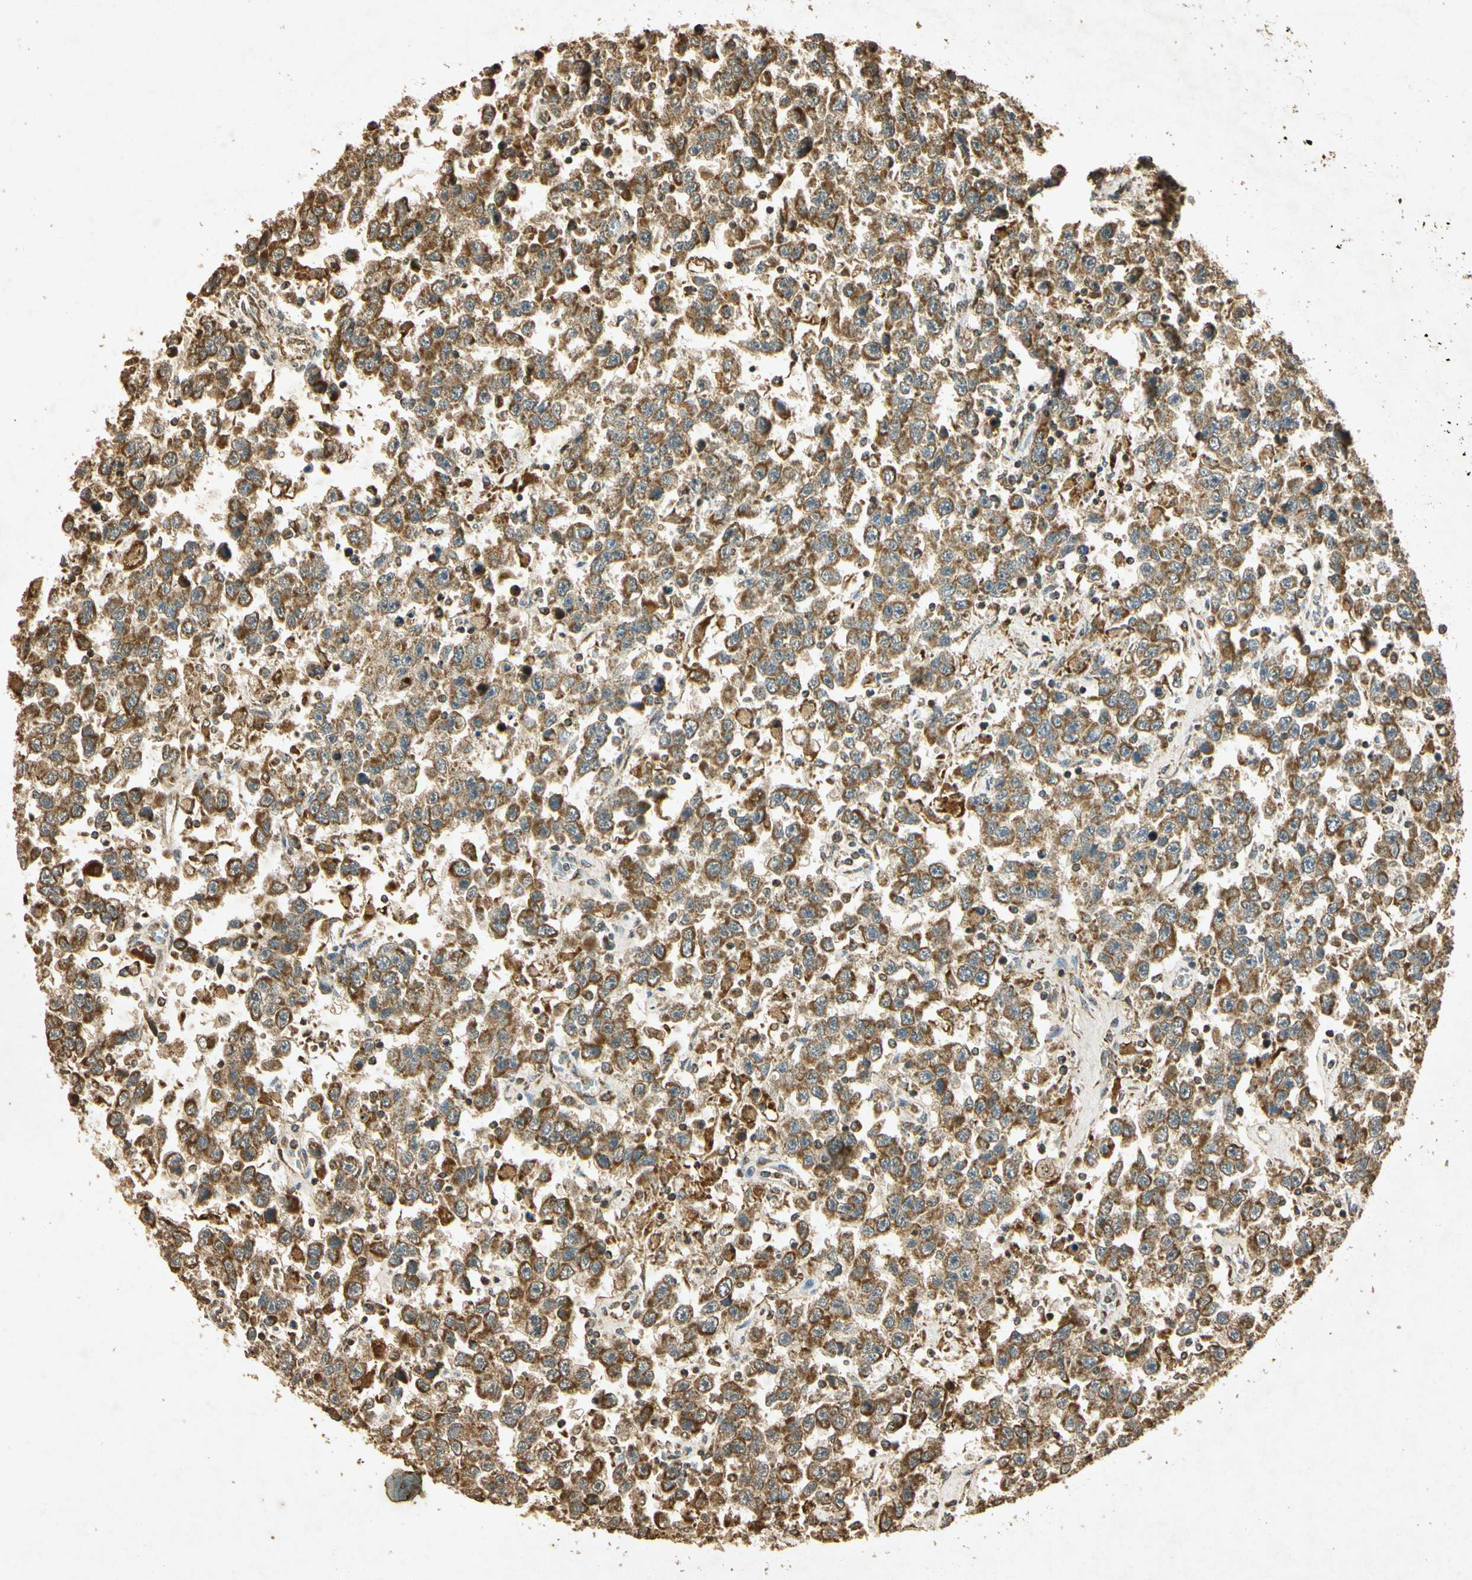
{"staining": {"intensity": "moderate", "quantity": ">75%", "location": "cytoplasmic/membranous"}, "tissue": "testis cancer", "cell_type": "Tumor cells", "image_type": "cancer", "snomed": [{"axis": "morphology", "description": "Seminoma, NOS"}, {"axis": "topography", "description": "Testis"}], "caption": "Seminoma (testis) stained for a protein displays moderate cytoplasmic/membranous positivity in tumor cells.", "gene": "PRDX3", "patient": {"sex": "male", "age": 41}}